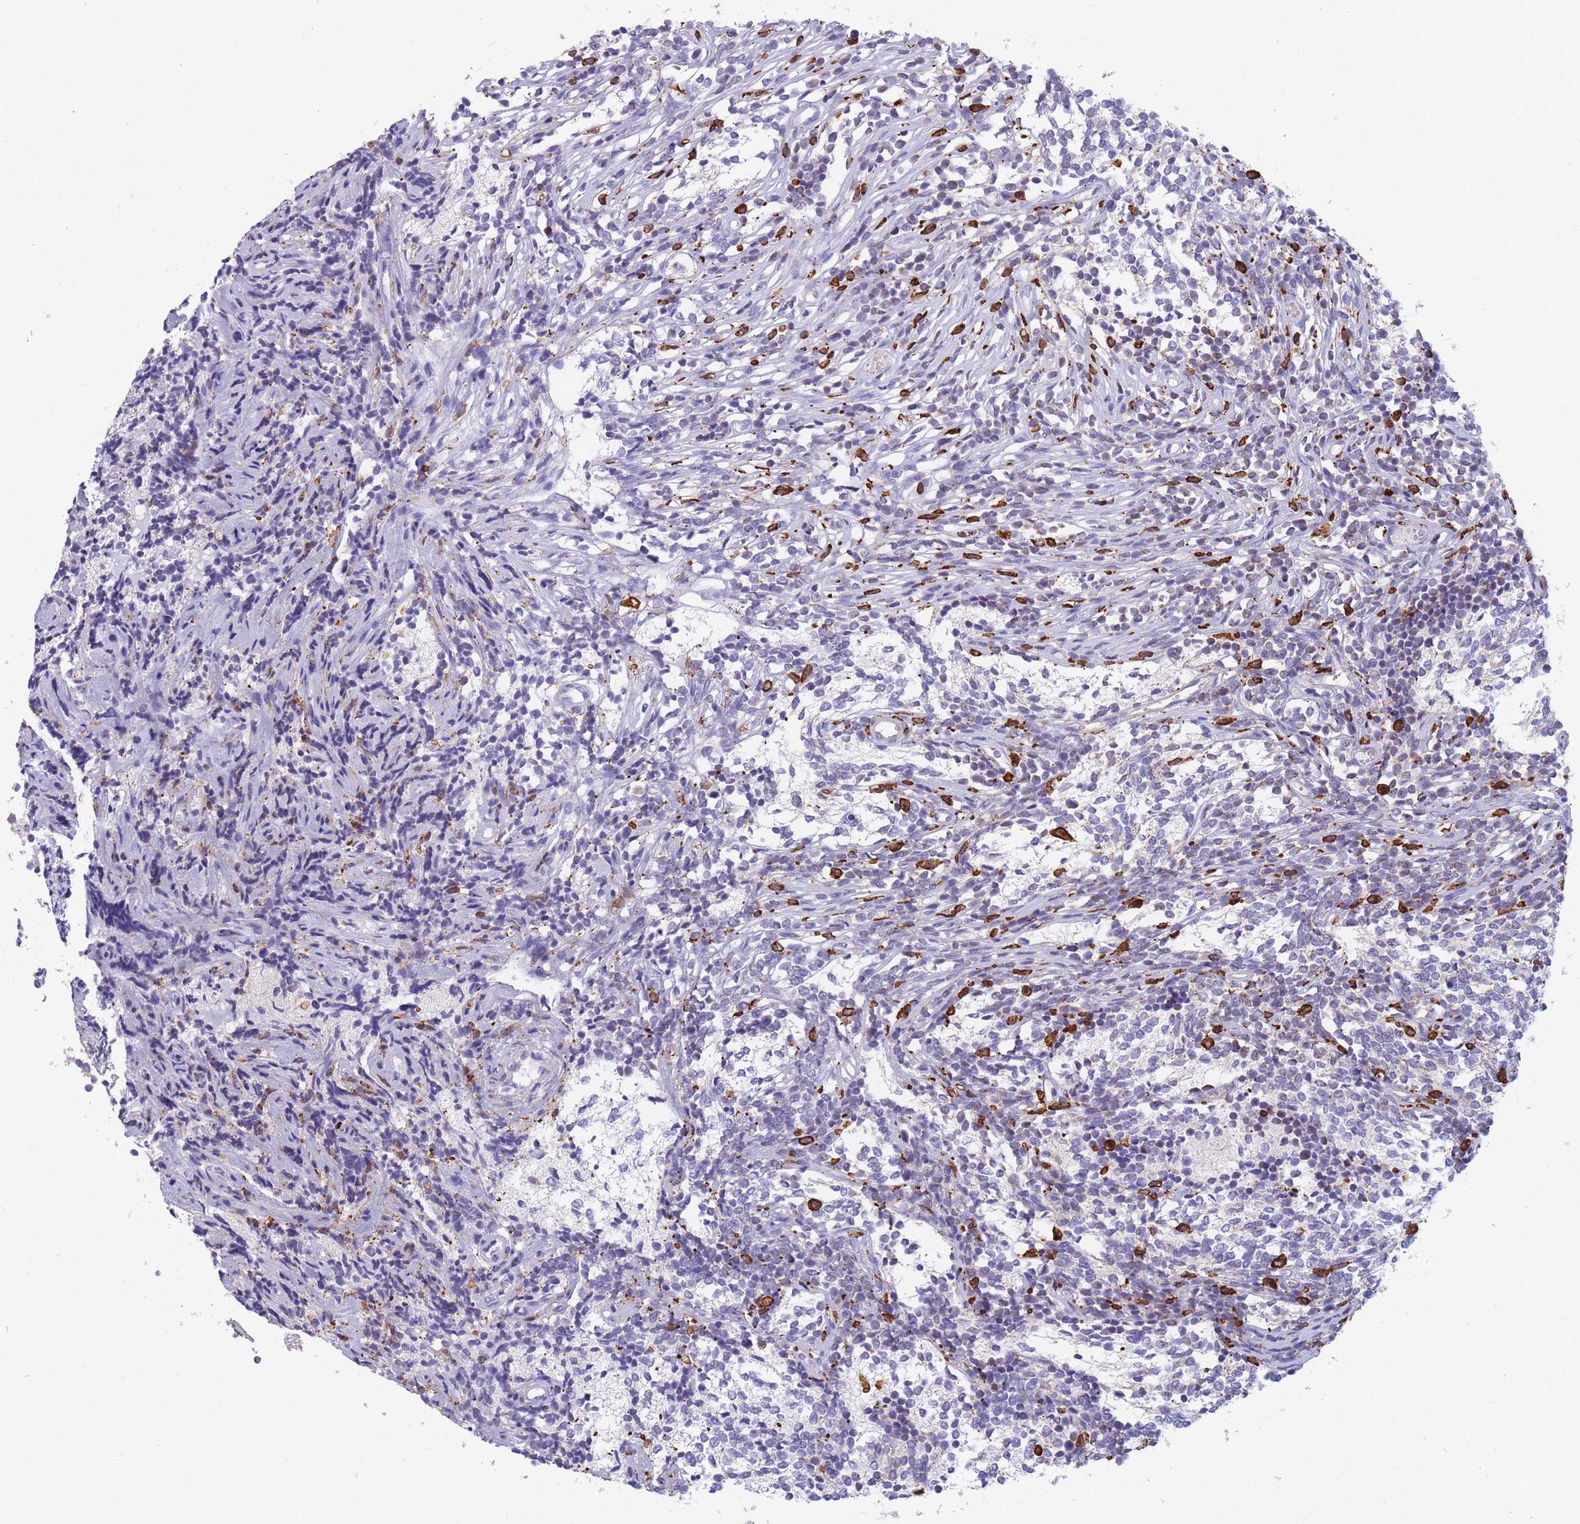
{"staining": {"intensity": "negative", "quantity": "none", "location": "none"}, "tissue": "glioma", "cell_type": "Tumor cells", "image_type": "cancer", "snomed": [{"axis": "morphology", "description": "Glioma, malignant, Low grade"}, {"axis": "topography", "description": "Brain"}], "caption": "A high-resolution image shows immunohistochemistry staining of malignant low-grade glioma, which displays no significant positivity in tumor cells.", "gene": "MRPL54", "patient": {"sex": "female", "age": 1}}